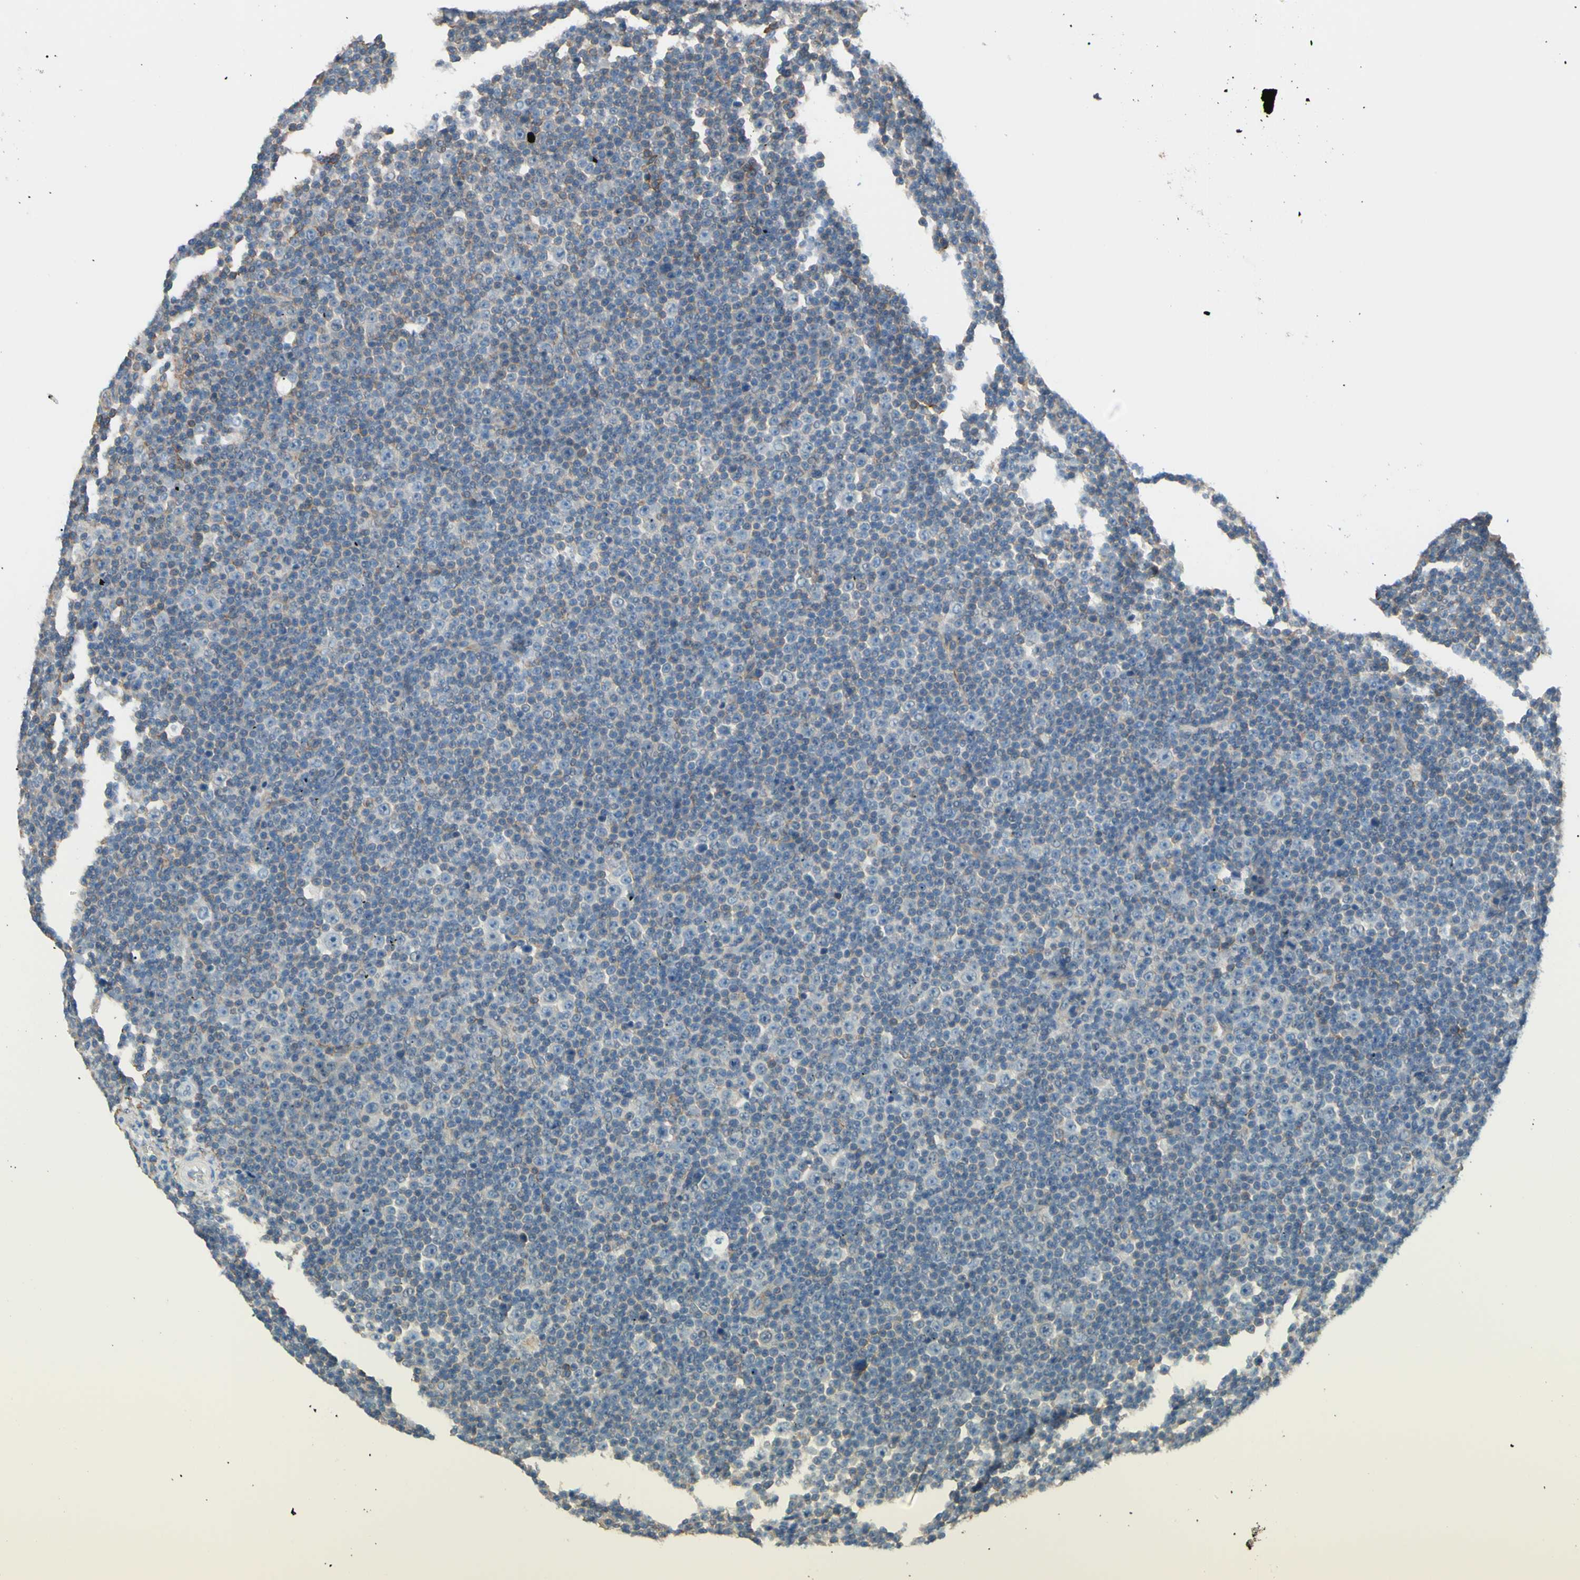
{"staining": {"intensity": "negative", "quantity": "none", "location": "none"}, "tissue": "lymphoma", "cell_type": "Tumor cells", "image_type": "cancer", "snomed": [{"axis": "morphology", "description": "Malignant lymphoma, non-Hodgkin's type, Low grade"}, {"axis": "topography", "description": "Lymph node"}], "caption": "Tumor cells are negative for brown protein staining in lymphoma.", "gene": "ADD1", "patient": {"sex": "female", "age": 67}}